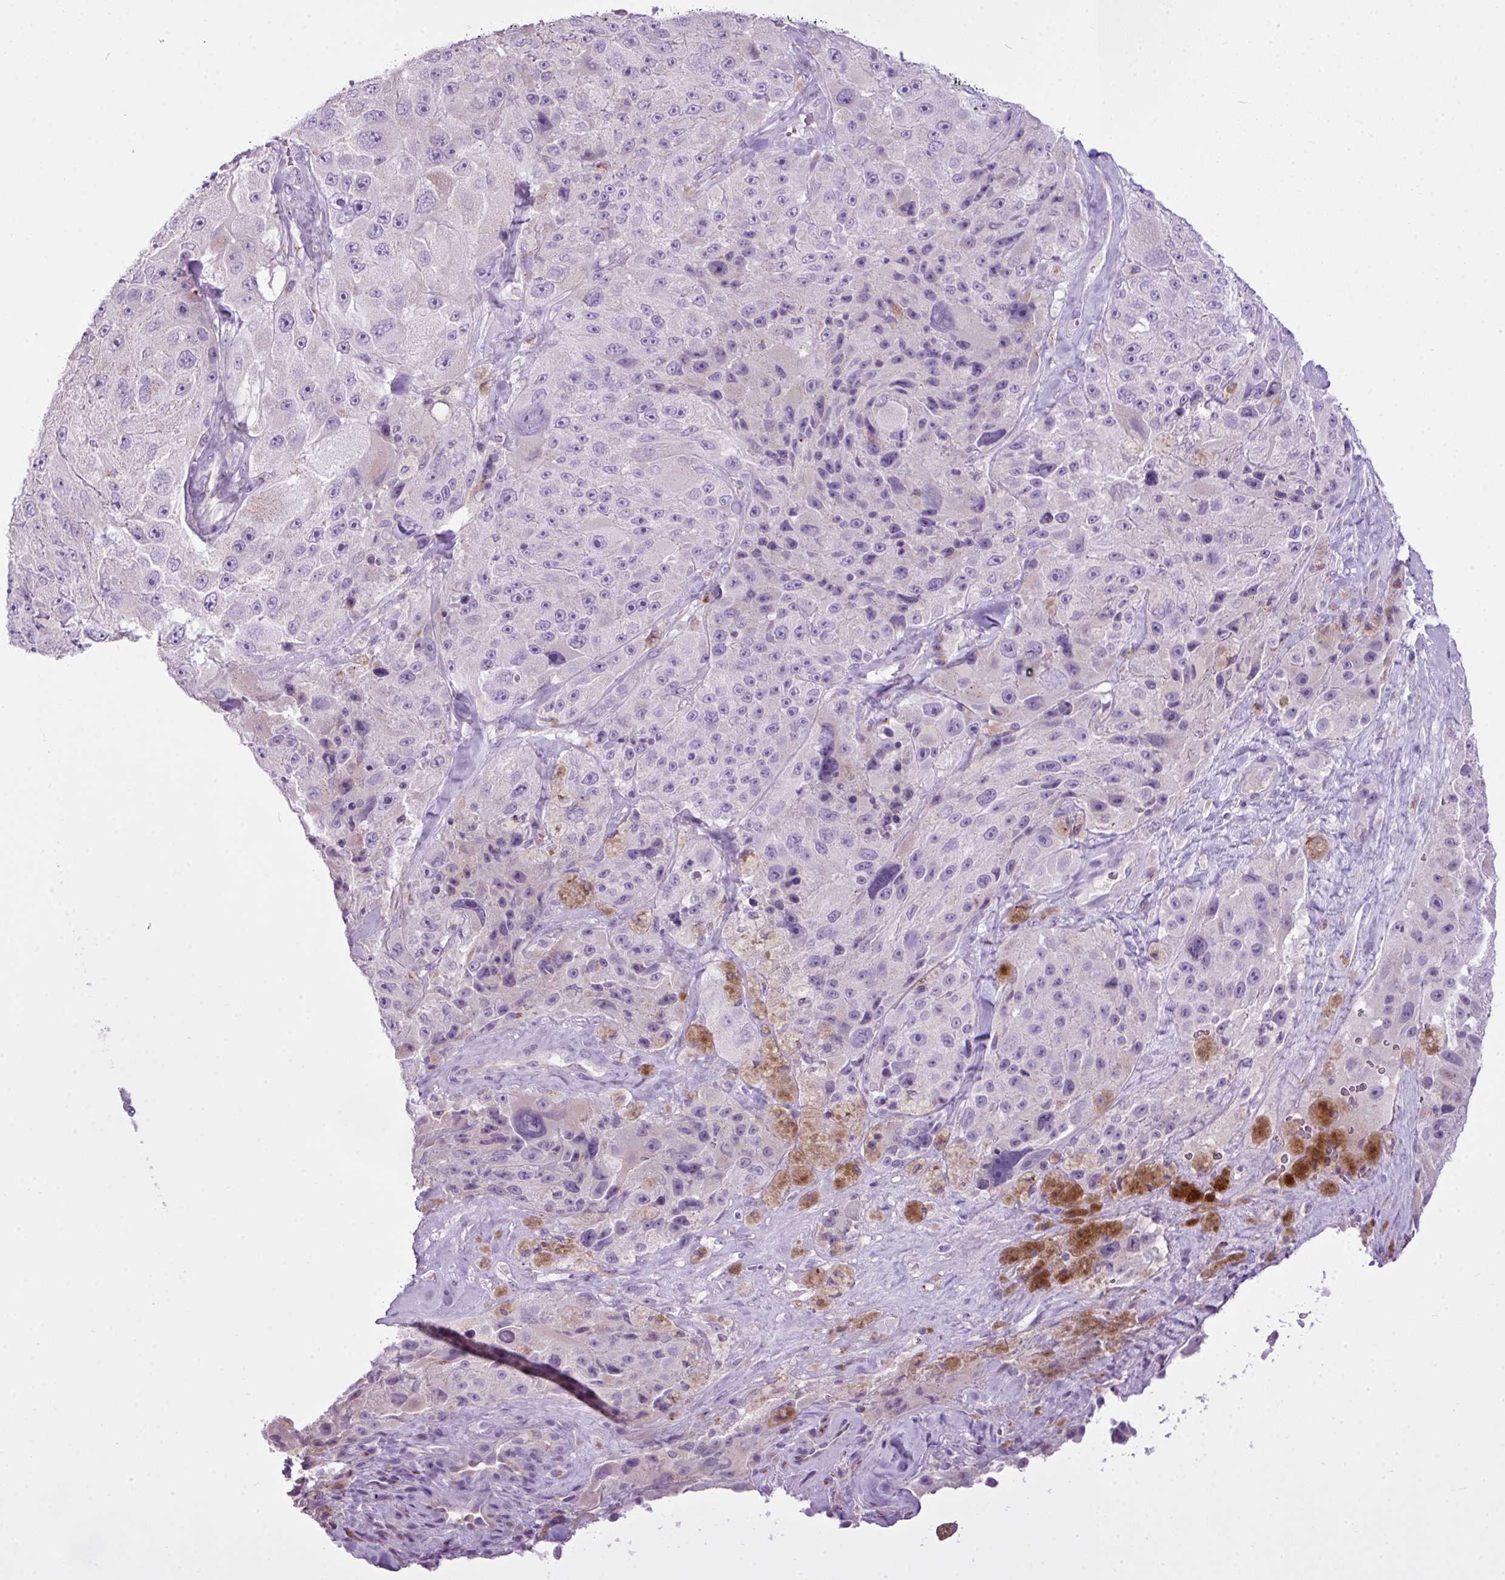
{"staining": {"intensity": "negative", "quantity": "none", "location": "none"}, "tissue": "melanoma", "cell_type": "Tumor cells", "image_type": "cancer", "snomed": [{"axis": "morphology", "description": "Malignant melanoma, Metastatic site"}, {"axis": "topography", "description": "Lymph node"}], "caption": "The histopathology image displays no significant expression in tumor cells of malignant melanoma (metastatic site). (Brightfield microscopy of DAB immunohistochemistry (IHC) at high magnification).", "gene": "FAM43A", "patient": {"sex": "male", "age": 62}}